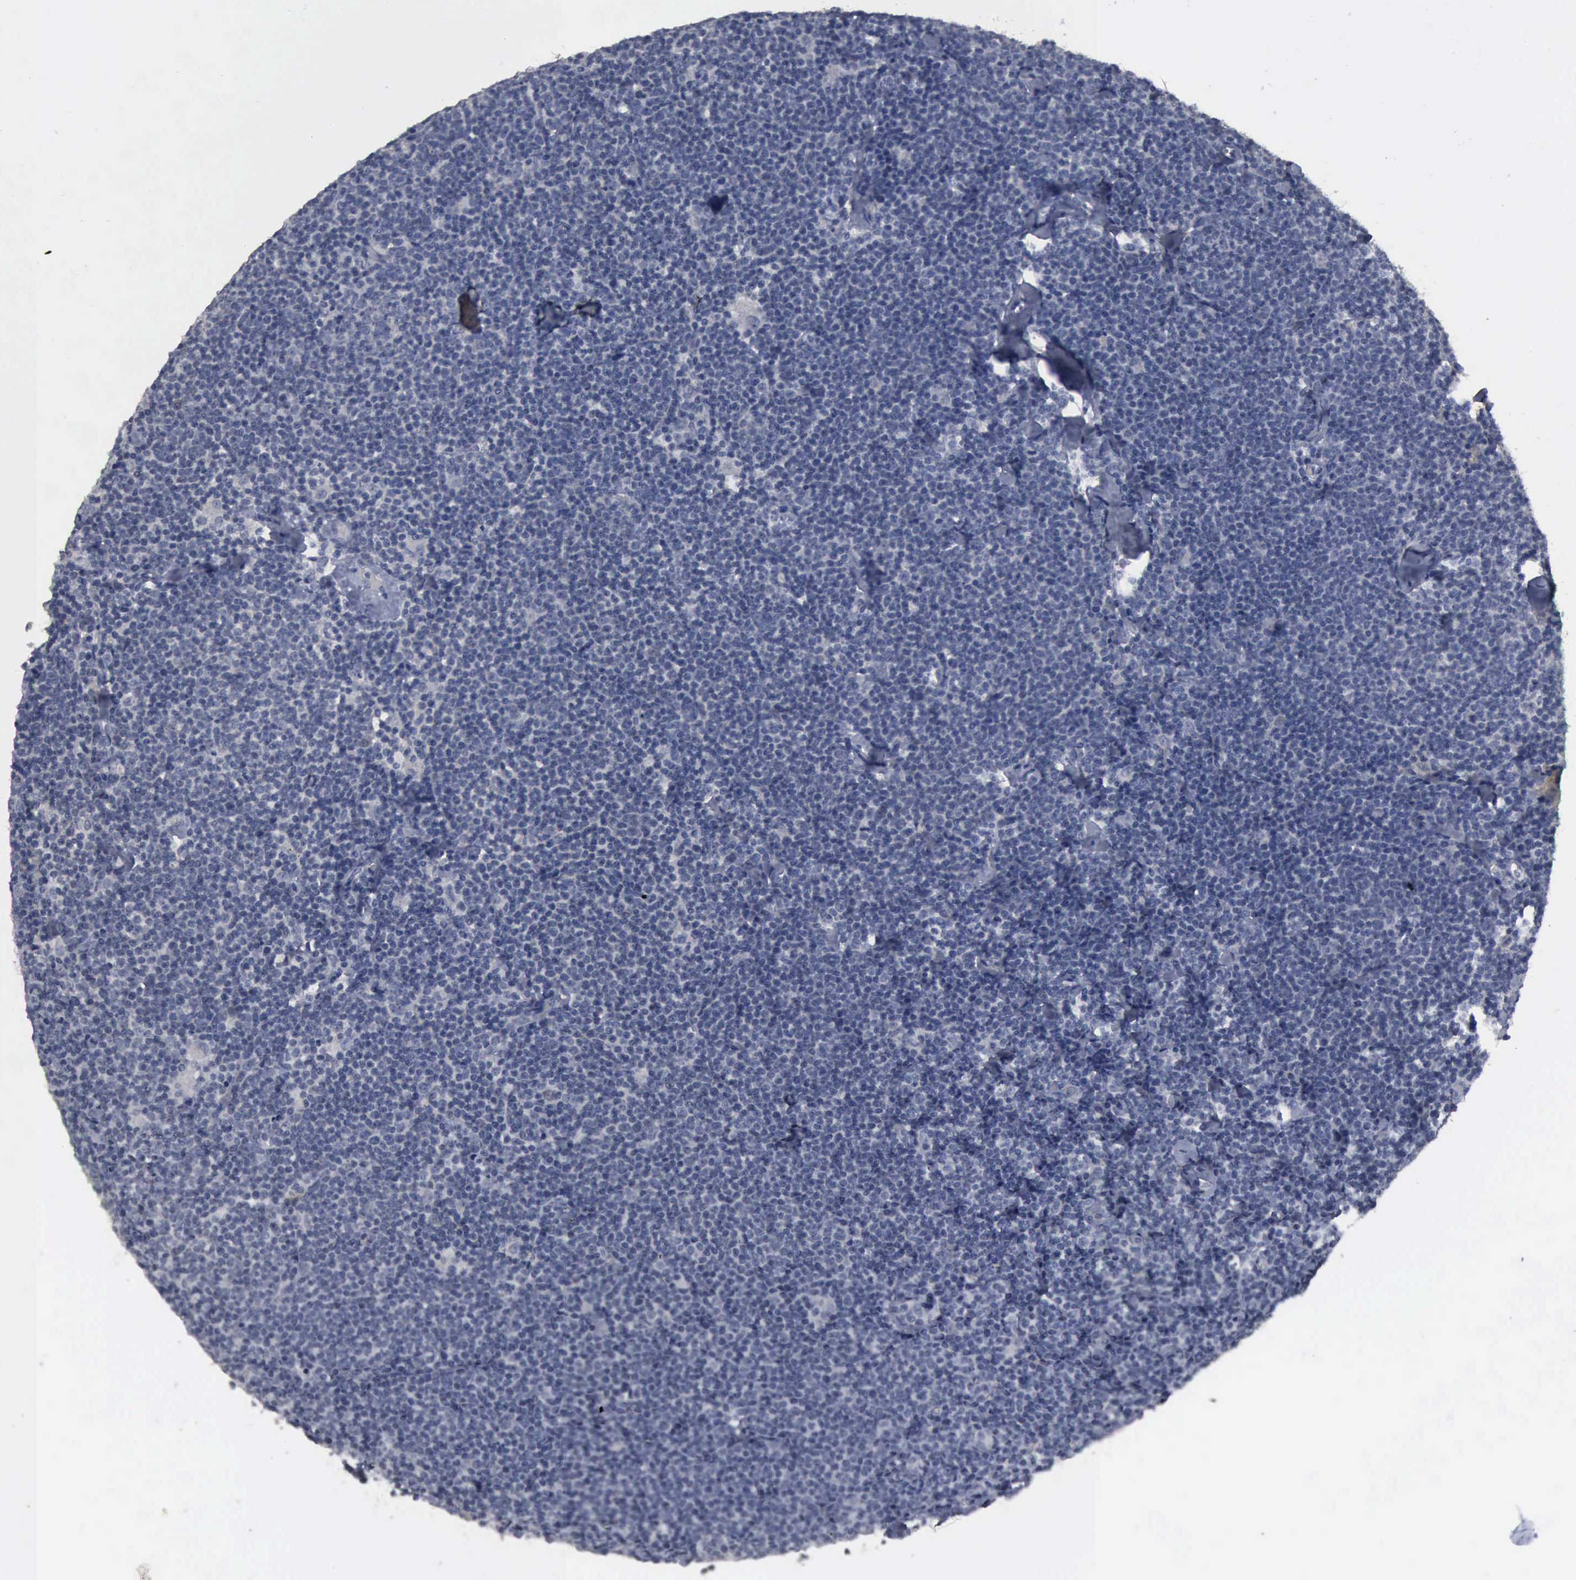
{"staining": {"intensity": "negative", "quantity": "none", "location": "none"}, "tissue": "lymphoma", "cell_type": "Tumor cells", "image_type": "cancer", "snomed": [{"axis": "morphology", "description": "Malignant lymphoma, non-Hodgkin's type, Low grade"}, {"axis": "topography", "description": "Lymph node"}], "caption": "Tumor cells are negative for brown protein staining in lymphoma.", "gene": "MYO18B", "patient": {"sex": "male", "age": 65}}